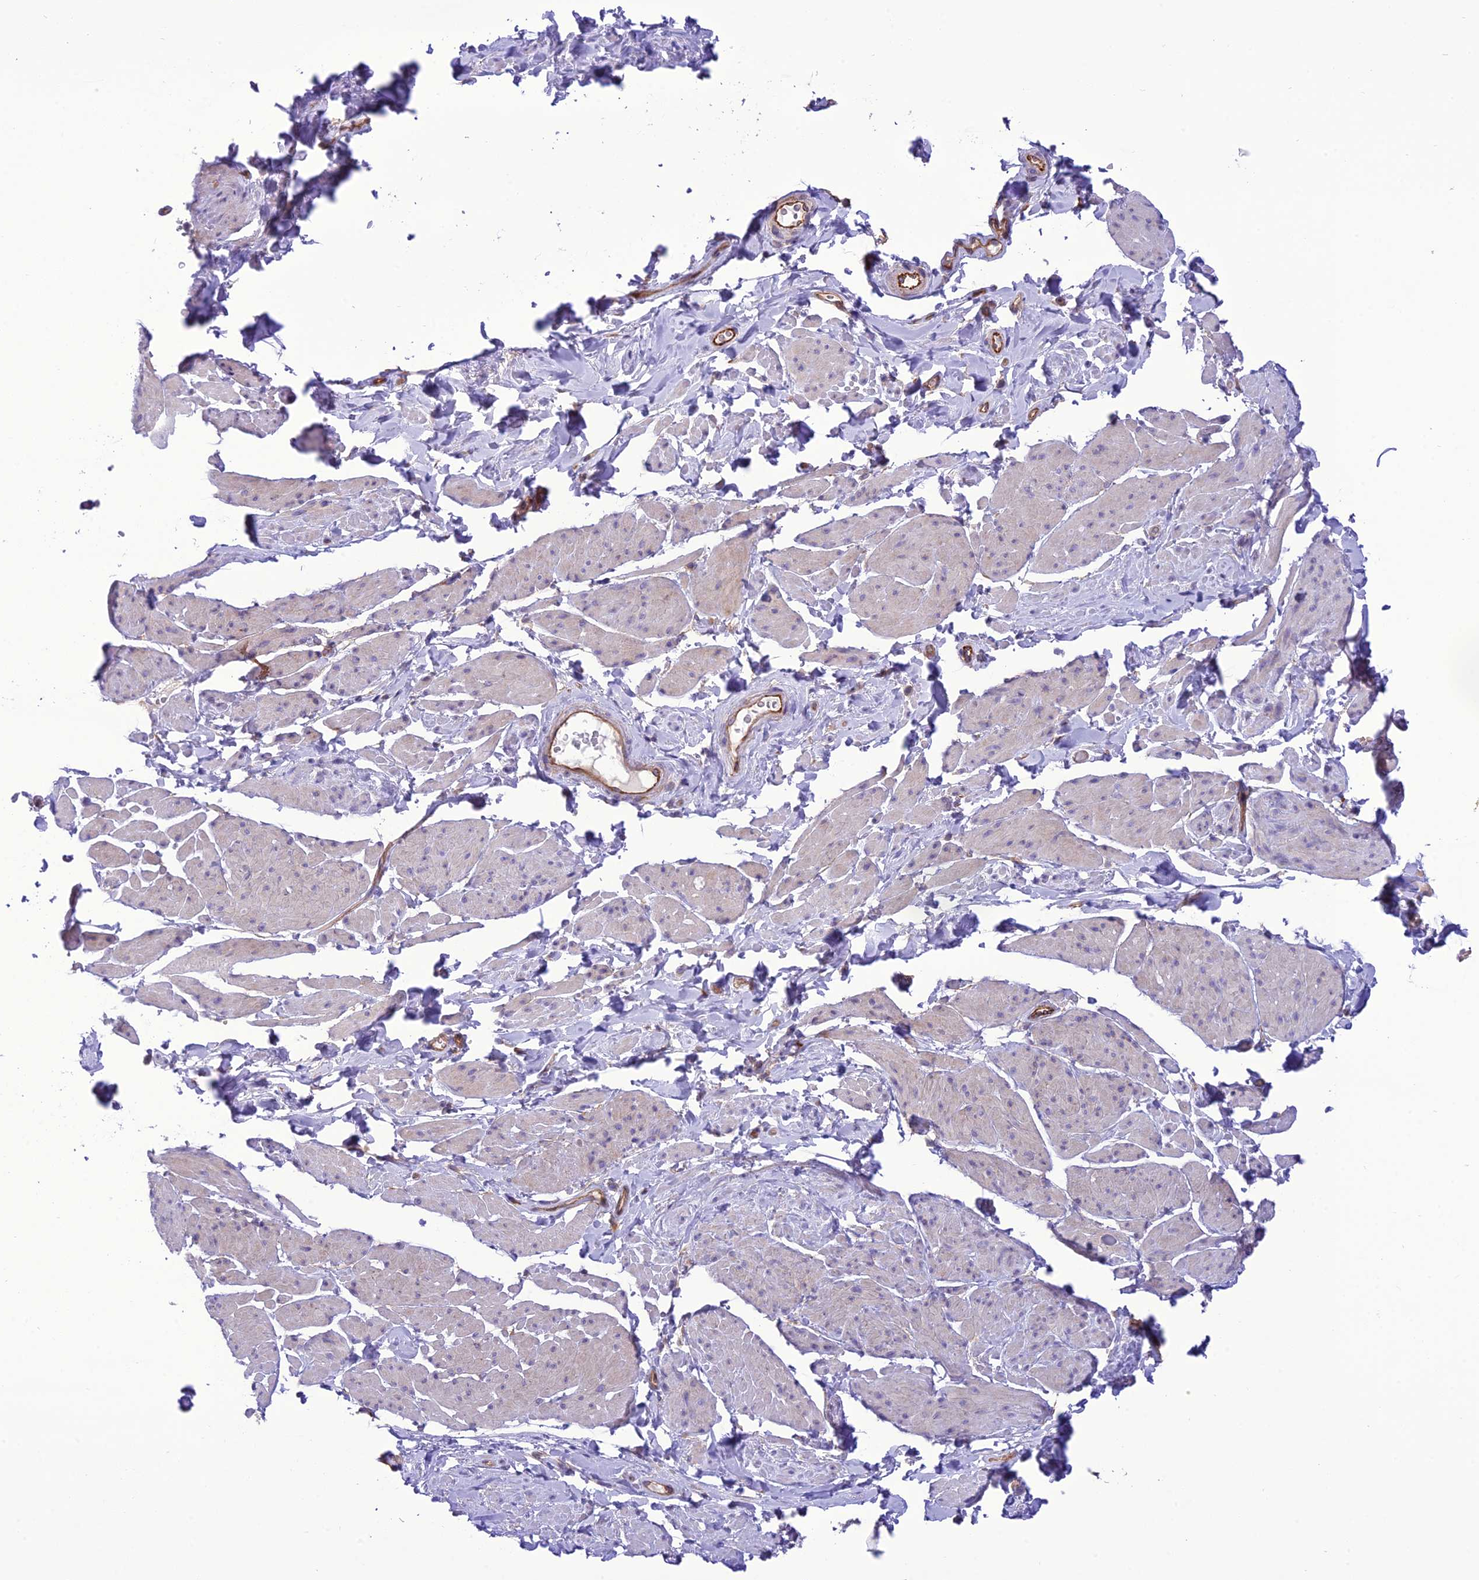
{"staining": {"intensity": "negative", "quantity": "none", "location": "none"}, "tissue": "smooth muscle", "cell_type": "Smooth muscle cells", "image_type": "normal", "snomed": [{"axis": "morphology", "description": "Normal tissue, NOS"}, {"axis": "topography", "description": "Smooth muscle"}, {"axis": "topography", "description": "Peripheral nerve tissue"}], "caption": "This is an immunohistochemistry (IHC) image of benign smooth muscle. There is no staining in smooth muscle cells.", "gene": "PPFIA3", "patient": {"sex": "male", "age": 69}}